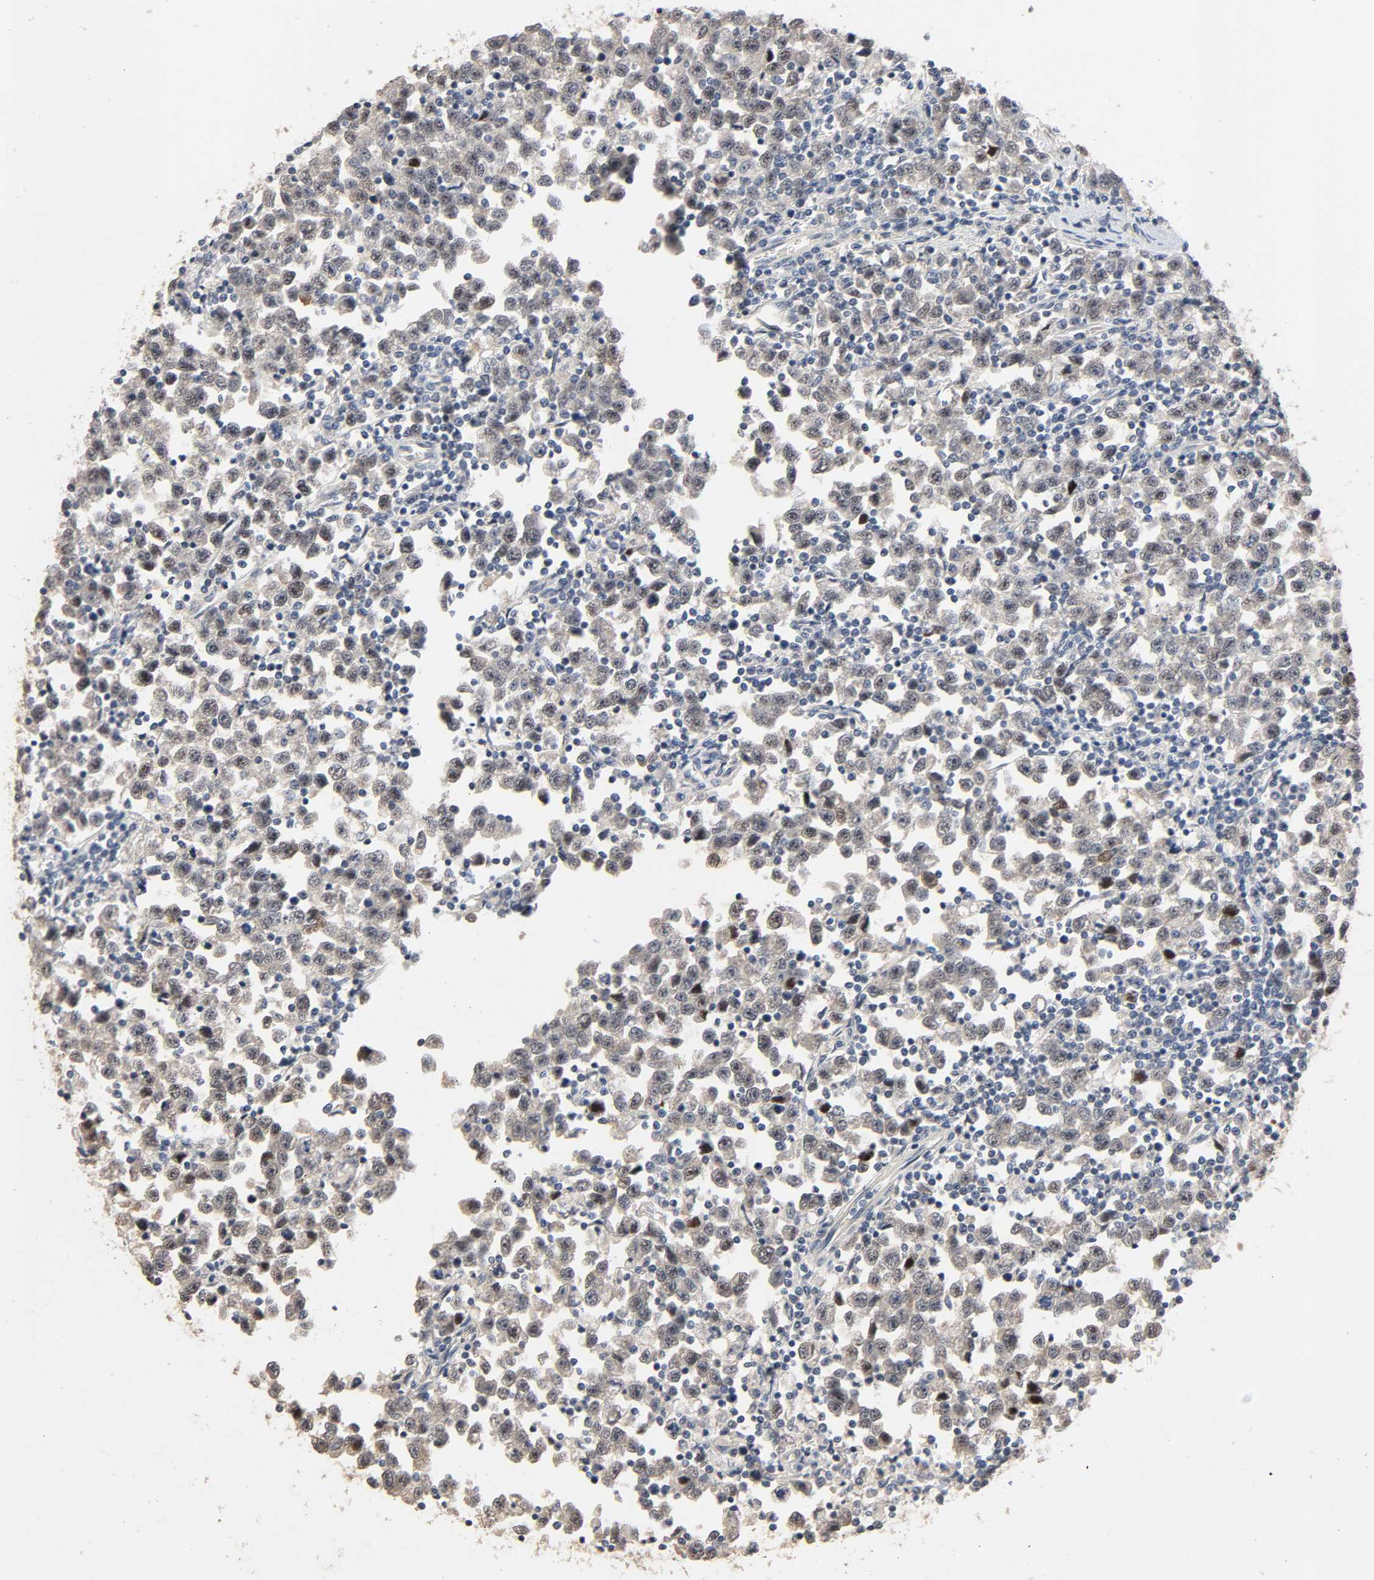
{"staining": {"intensity": "moderate", "quantity": "<25%", "location": "cytoplasmic/membranous"}, "tissue": "testis cancer", "cell_type": "Tumor cells", "image_type": "cancer", "snomed": [{"axis": "morphology", "description": "Seminoma, NOS"}, {"axis": "topography", "description": "Testis"}], "caption": "Immunohistochemistry (IHC) (DAB (3,3'-diaminobenzidine)) staining of human testis cancer (seminoma) exhibits moderate cytoplasmic/membranous protein staining in approximately <25% of tumor cells.", "gene": "MAGEA8", "patient": {"sex": "male", "age": 43}}